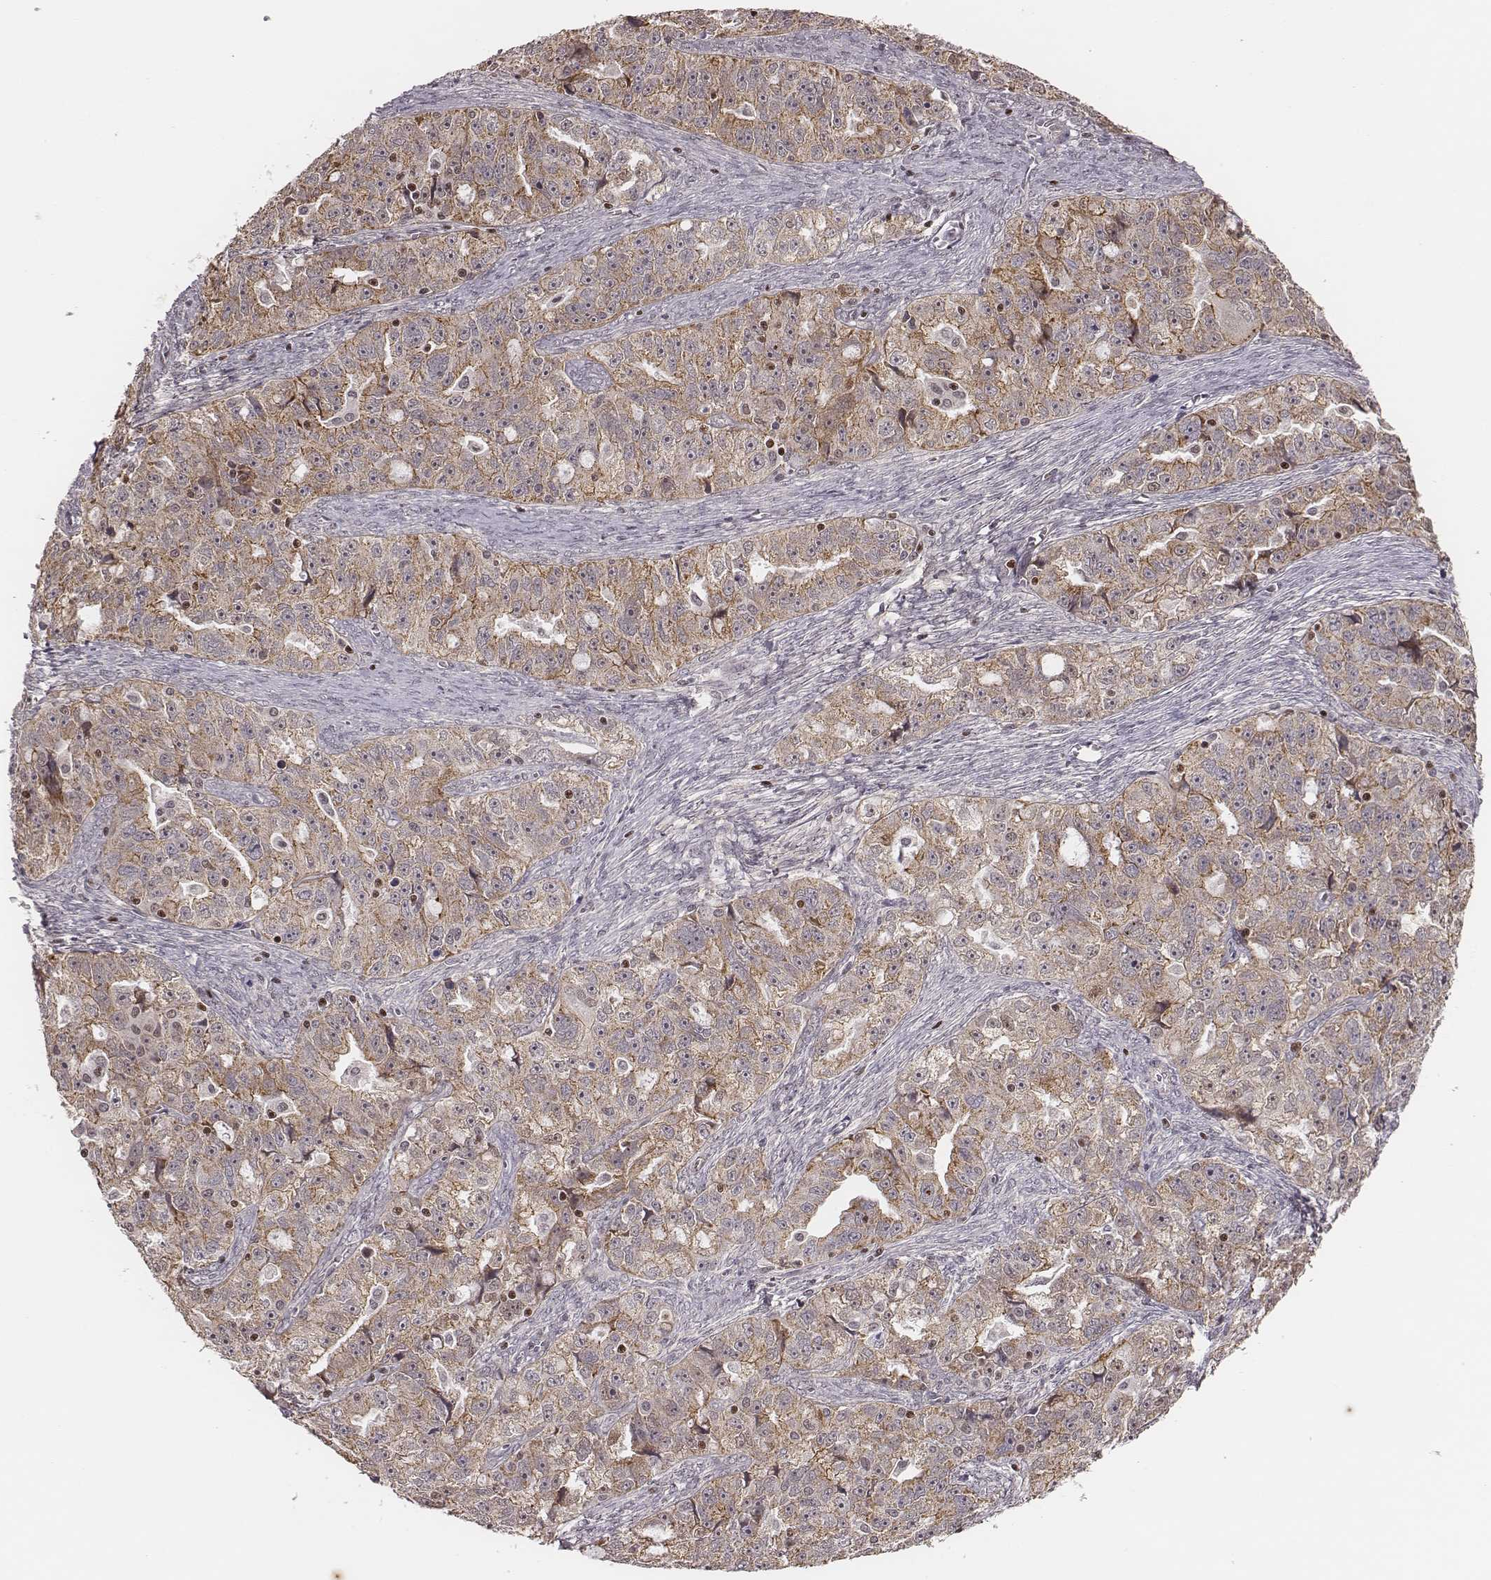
{"staining": {"intensity": "weak", "quantity": ">75%", "location": "cytoplasmic/membranous"}, "tissue": "ovarian cancer", "cell_type": "Tumor cells", "image_type": "cancer", "snomed": [{"axis": "morphology", "description": "Cystadenocarcinoma, serous, NOS"}, {"axis": "topography", "description": "Ovary"}], "caption": "The micrograph reveals staining of ovarian serous cystadenocarcinoma, revealing weak cytoplasmic/membranous protein staining (brown color) within tumor cells.", "gene": "WDR59", "patient": {"sex": "female", "age": 51}}